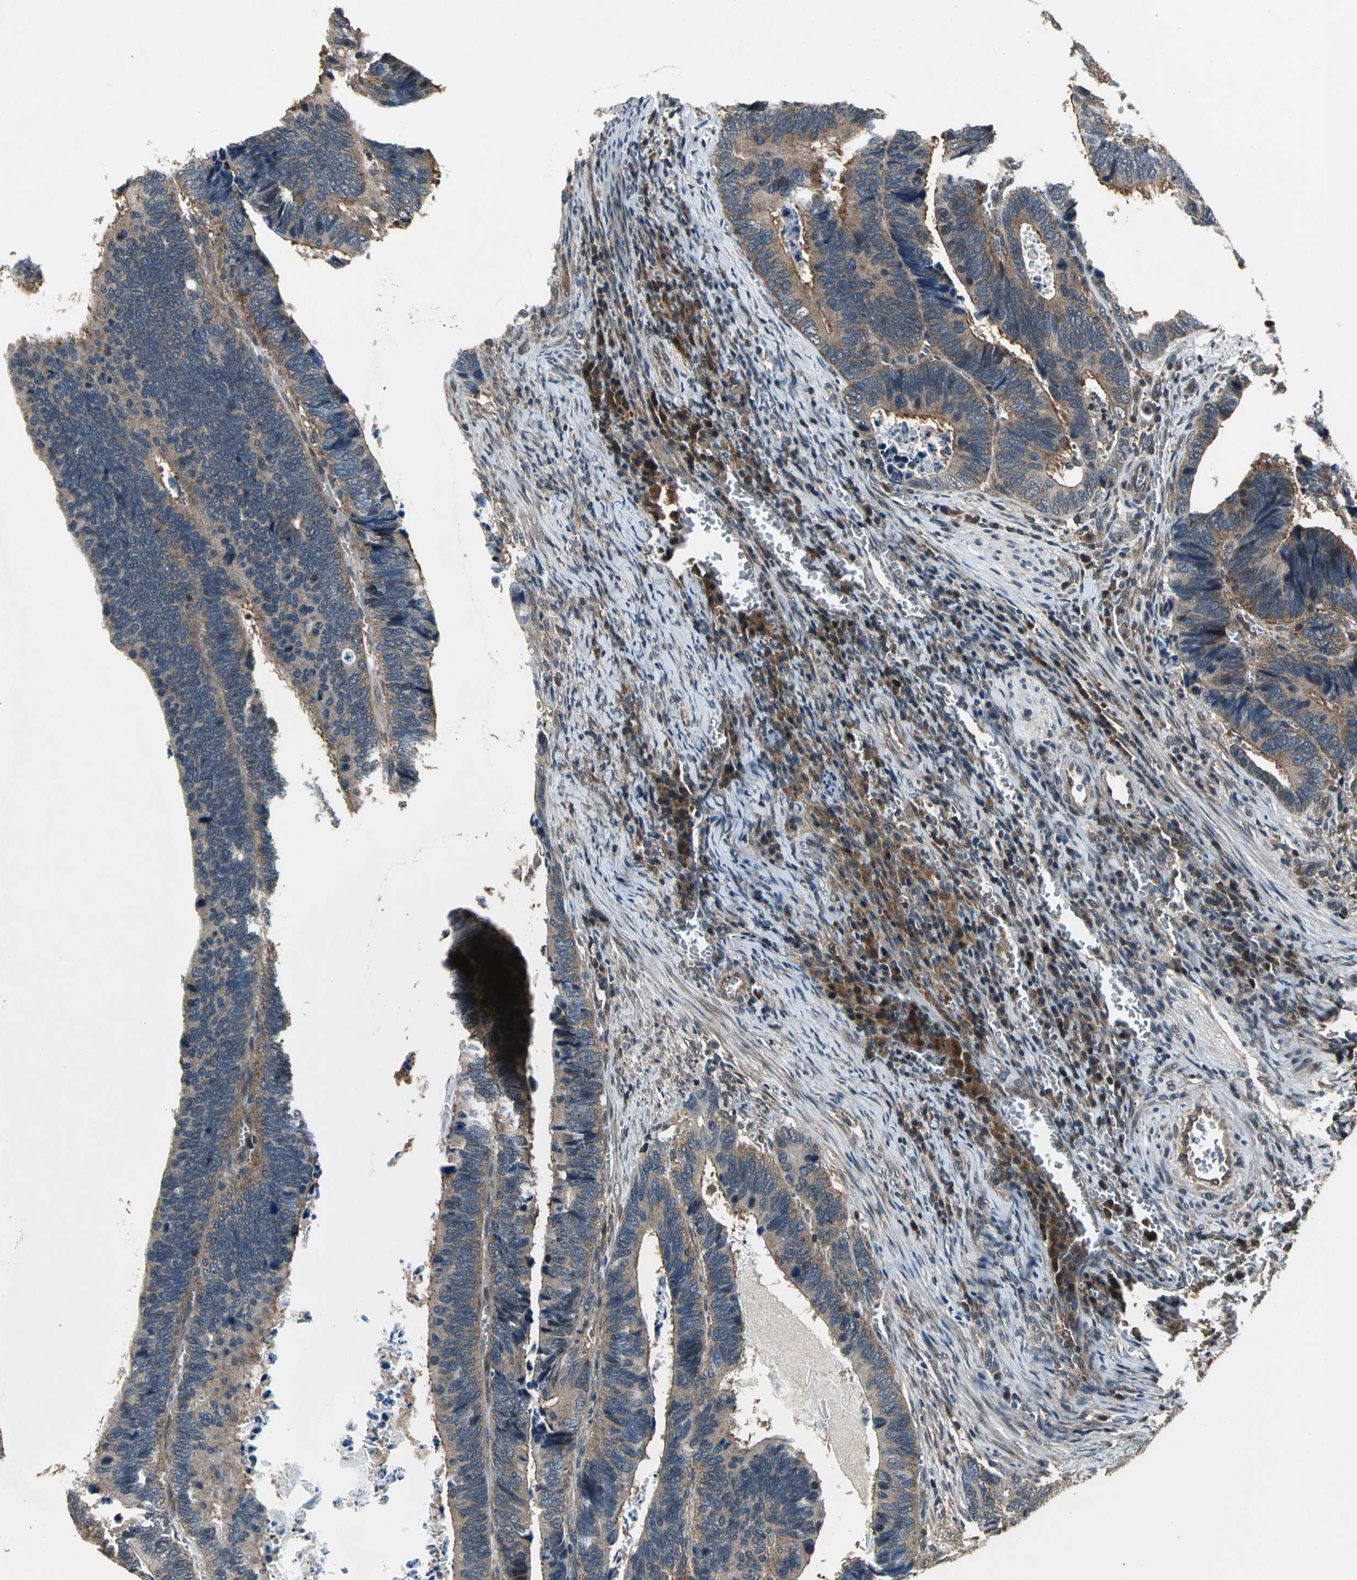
{"staining": {"intensity": "moderate", "quantity": ">75%", "location": "cytoplasmic/membranous"}, "tissue": "colorectal cancer", "cell_type": "Tumor cells", "image_type": "cancer", "snomed": [{"axis": "morphology", "description": "Adenocarcinoma, NOS"}, {"axis": "topography", "description": "Colon"}], "caption": "Immunohistochemistry (IHC) of colorectal cancer (adenocarcinoma) displays medium levels of moderate cytoplasmic/membranous expression in approximately >75% of tumor cells.", "gene": "EIF2B2", "patient": {"sex": "male", "age": 72}}